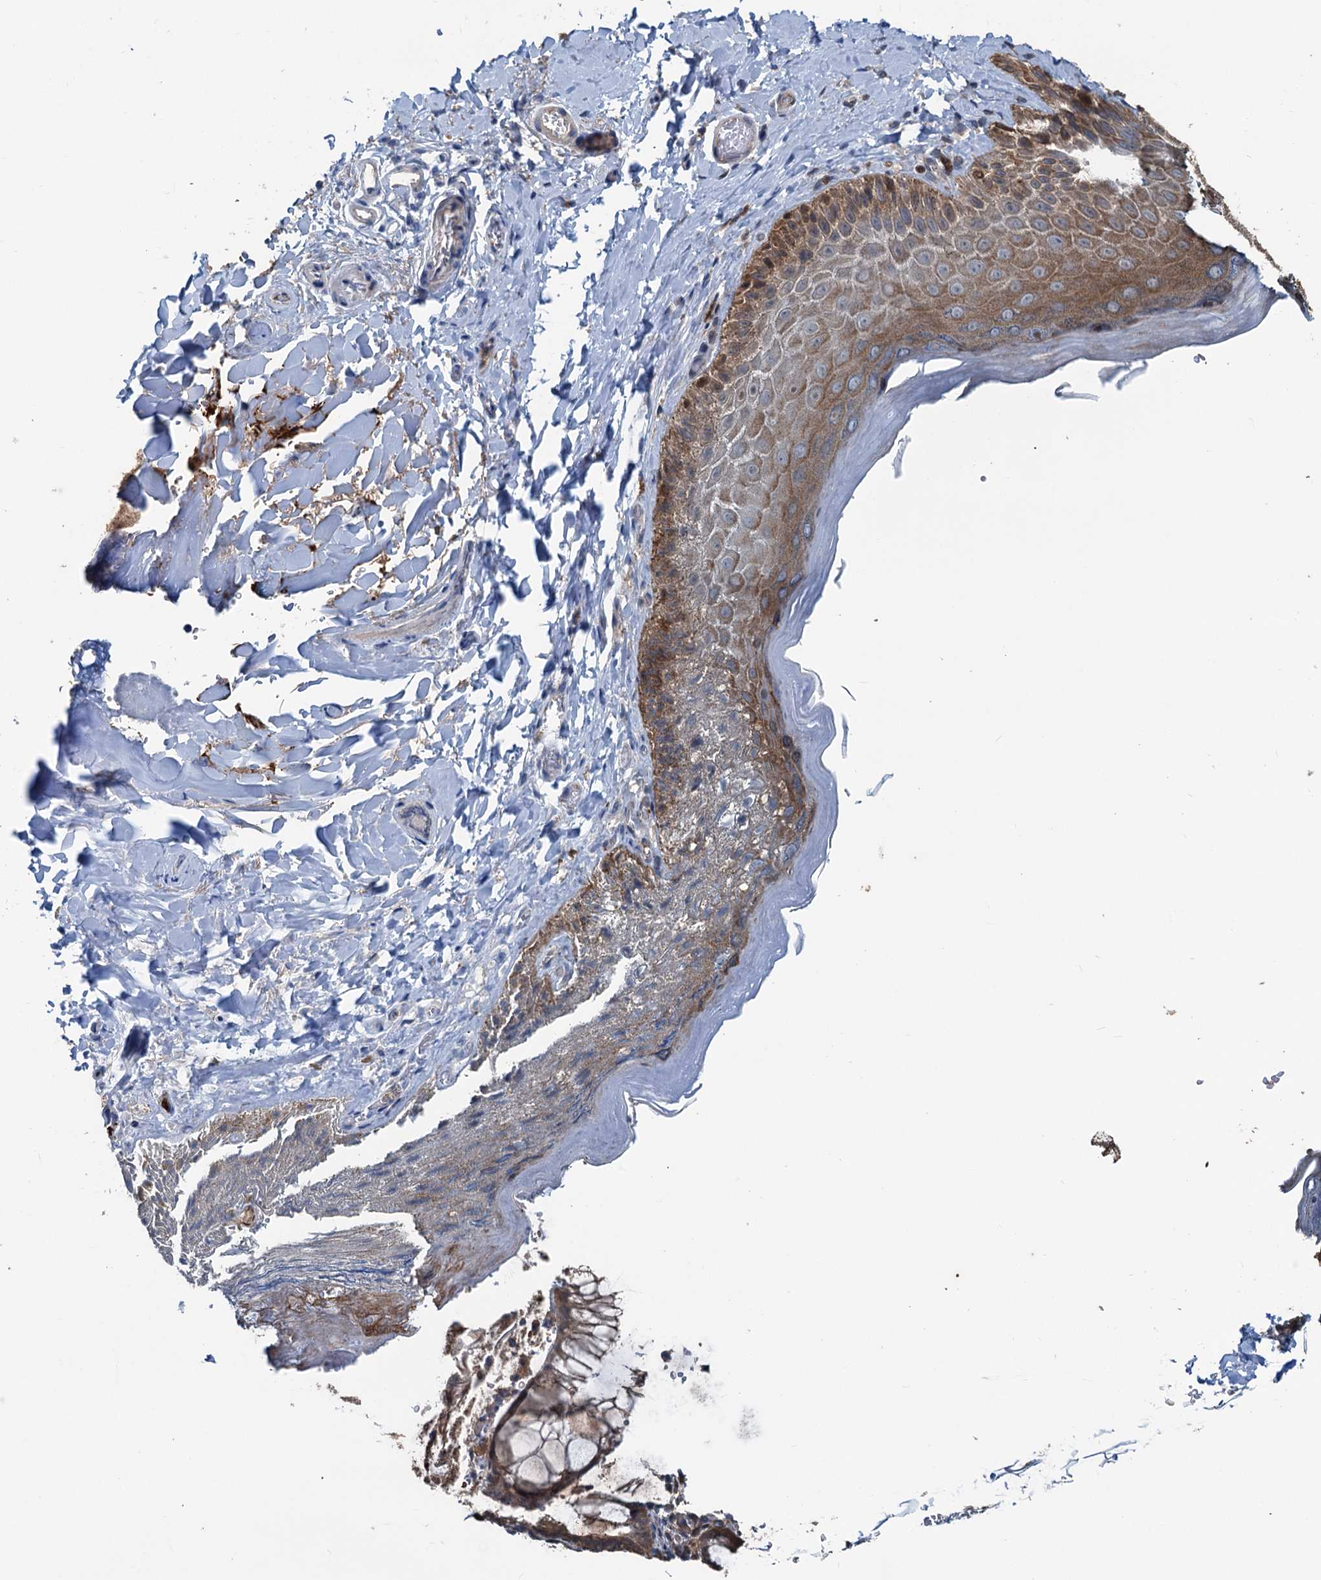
{"staining": {"intensity": "moderate", "quantity": "25%-75%", "location": "cytoplasmic/membranous"}, "tissue": "skin", "cell_type": "Epidermal cells", "image_type": "normal", "snomed": [{"axis": "morphology", "description": "Normal tissue, NOS"}, {"axis": "topography", "description": "Anal"}], "caption": "Approximately 25%-75% of epidermal cells in benign human skin show moderate cytoplasmic/membranous protein staining as visualized by brown immunohistochemical staining.", "gene": "TEDC1", "patient": {"sex": "male", "age": 44}}